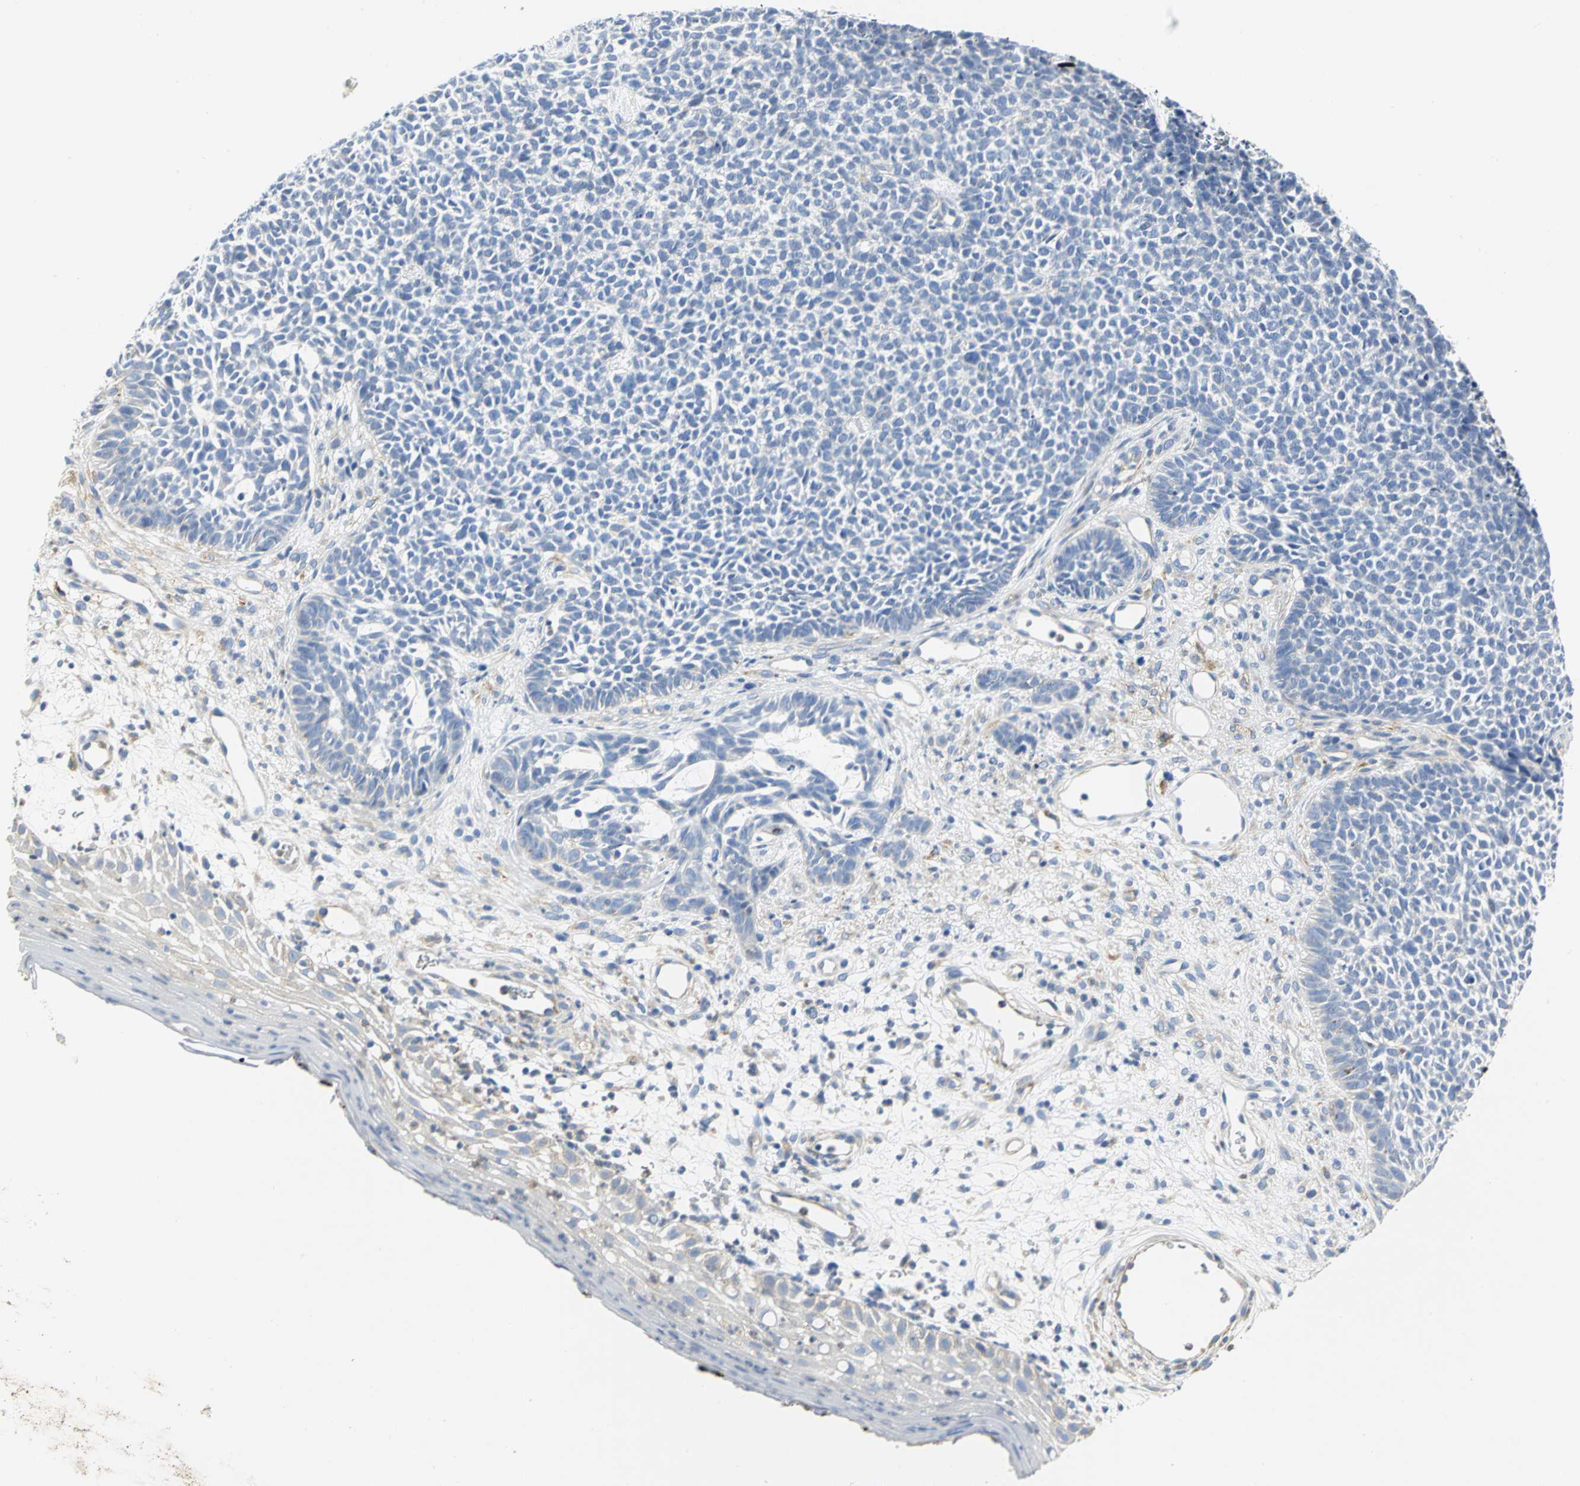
{"staining": {"intensity": "negative", "quantity": "none", "location": "none"}, "tissue": "skin cancer", "cell_type": "Tumor cells", "image_type": "cancer", "snomed": [{"axis": "morphology", "description": "Basal cell carcinoma"}, {"axis": "topography", "description": "Skin"}], "caption": "An IHC histopathology image of skin cancer is shown. There is no staining in tumor cells of skin cancer.", "gene": "GNRH2", "patient": {"sex": "female", "age": 84}}